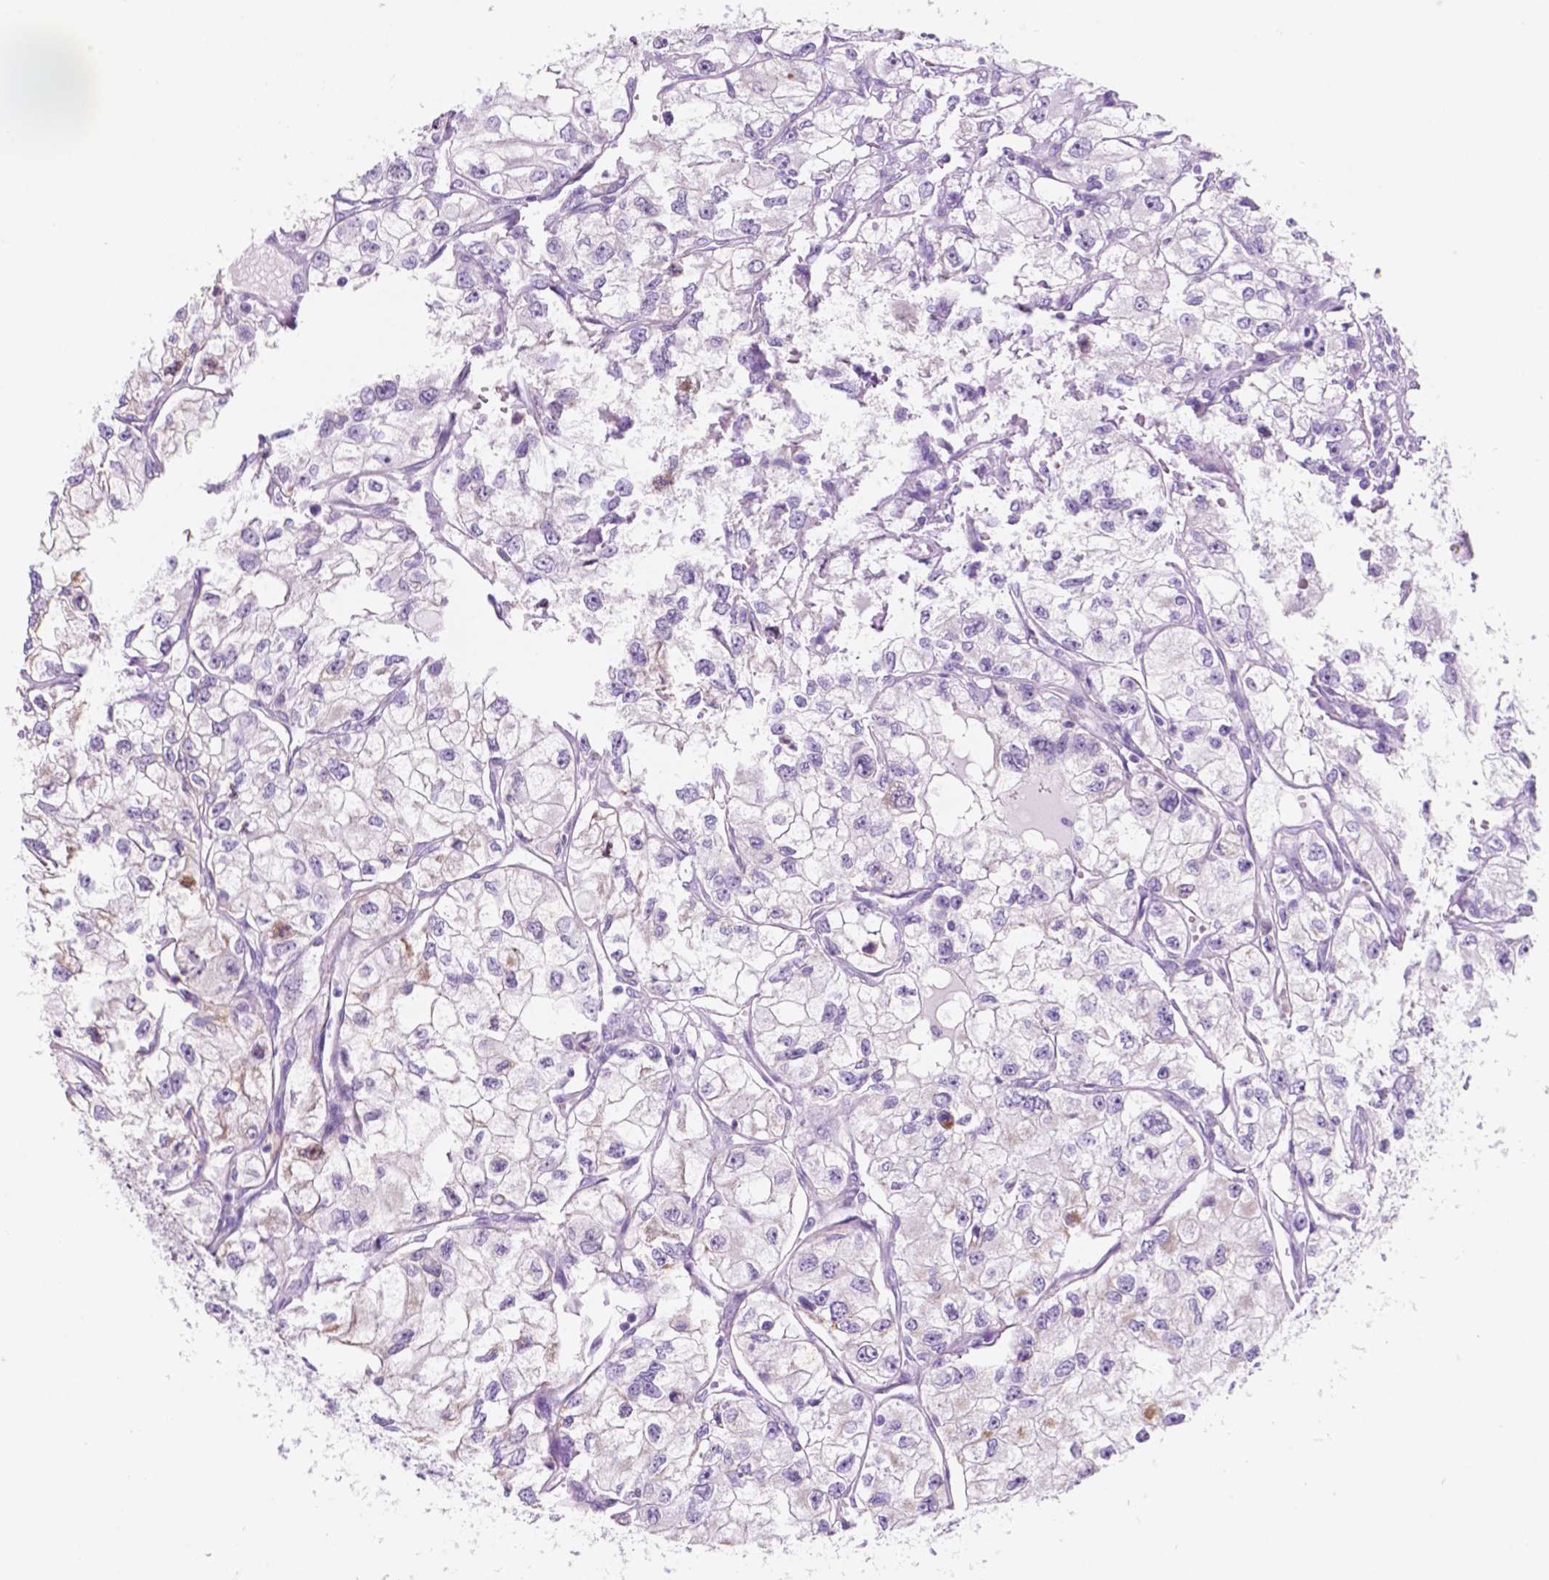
{"staining": {"intensity": "negative", "quantity": "none", "location": "none"}, "tissue": "renal cancer", "cell_type": "Tumor cells", "image_type": "cancer", "snomed": [{"axis": "morphology", "description": "Adenocarcinoma, NOS"}, {"axis": "topography", "description": "Kidney"}], "caption": "The photomicrograph displays no significant staining in tumor cells of renal cancer. The staining is performed using DAB (3,3'-diaminobenzidine) brown chromogen with nuclei counter-stained in using hematoxylin.", "gene": "CUZD1", "patient": {"sex": "female", "age": 59}}